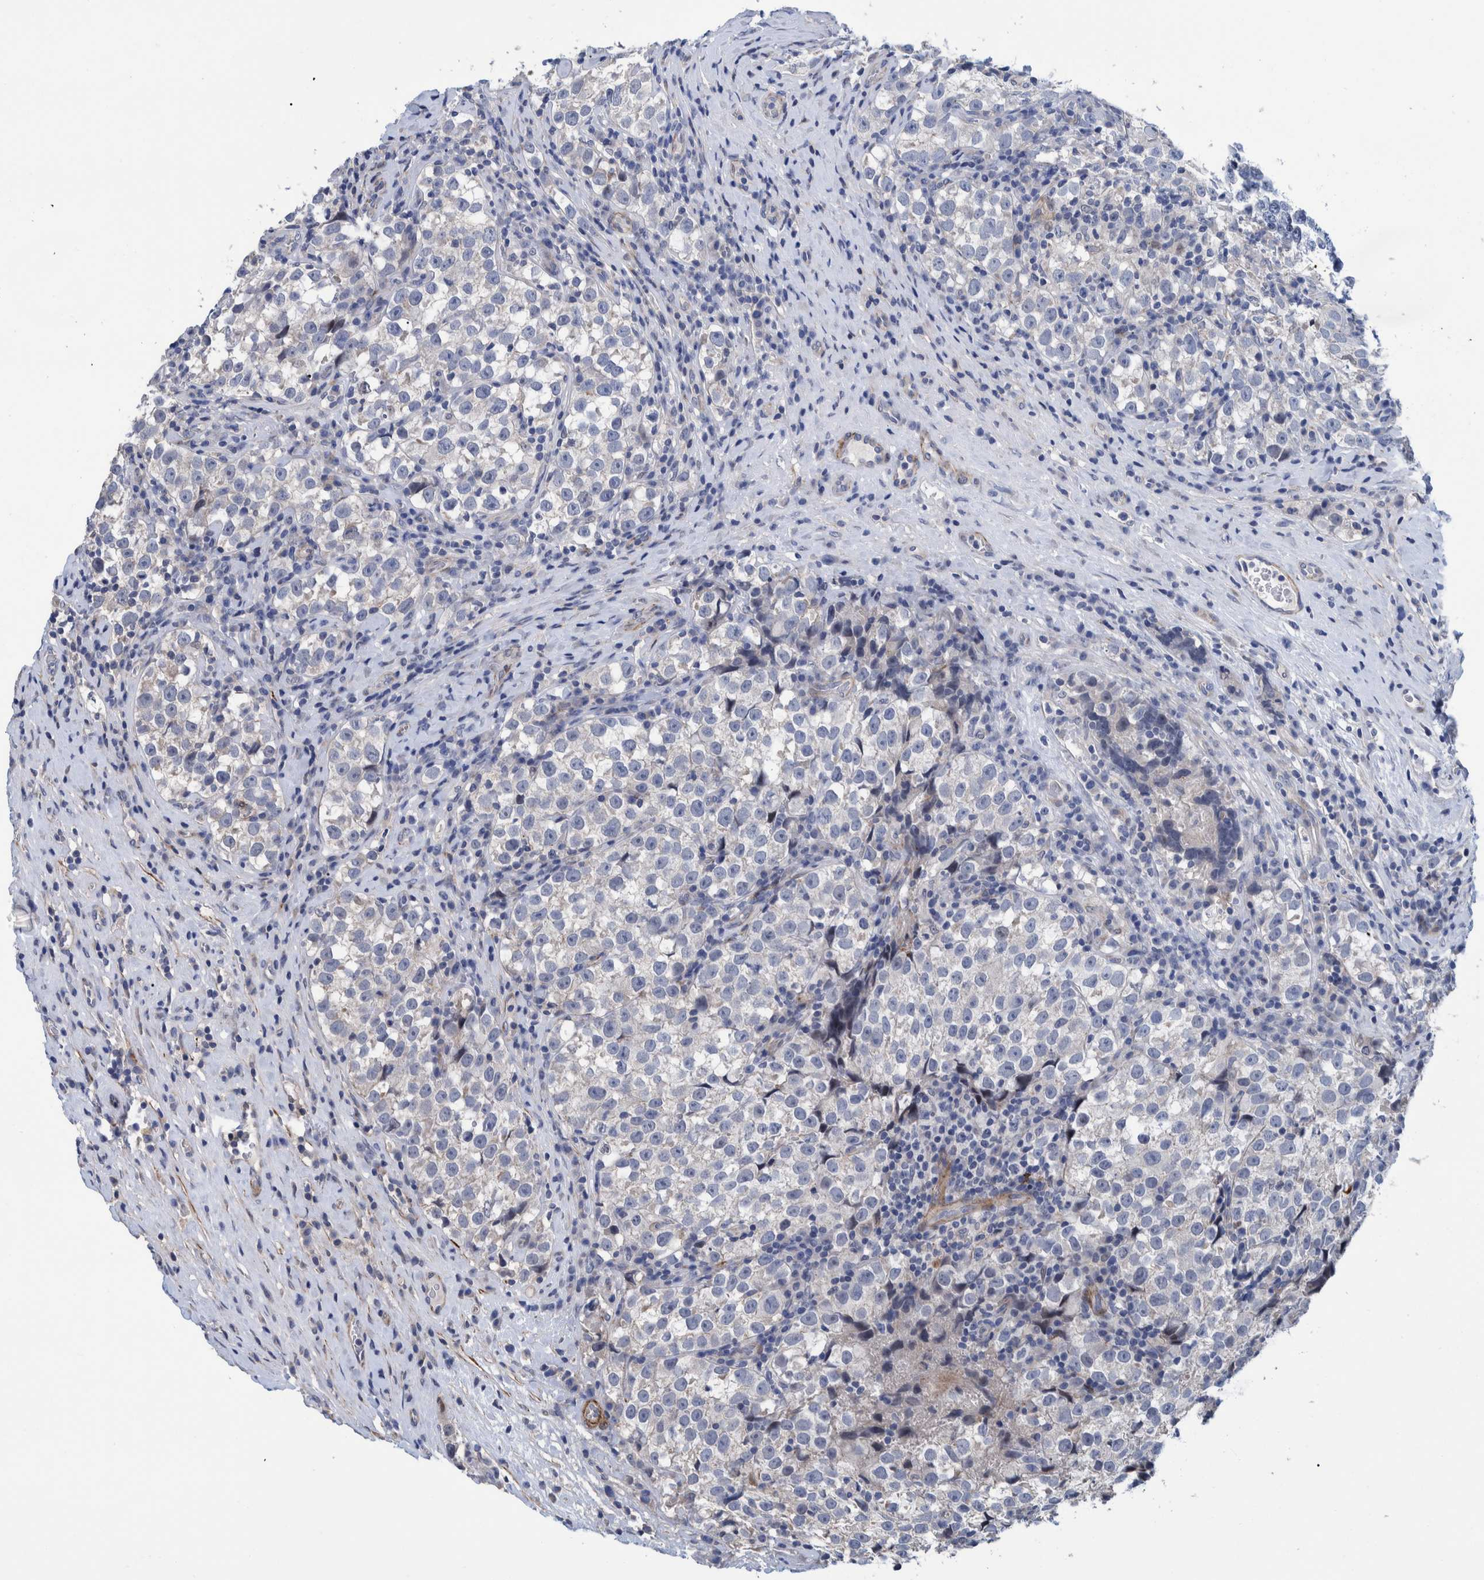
{"staining": {"intensity": "negative", "quantity": "none", "location": "none"}, "tissue": "testis cancer", "cell_type": "Tumor cells", "image_type": "cancer", "snomed": [{"axis": "morphology", "description": "Normal tissue, NOS"}, {"axis": "morphology", "description": "Seminoma, NOS"}, {"axis": "topography", "description": "Testis"}], "caption": "Tumor cells show no significant expression in seminoma (testis).", "gene": "MKS1", "patient": {"sex": "male", "age": 43}}